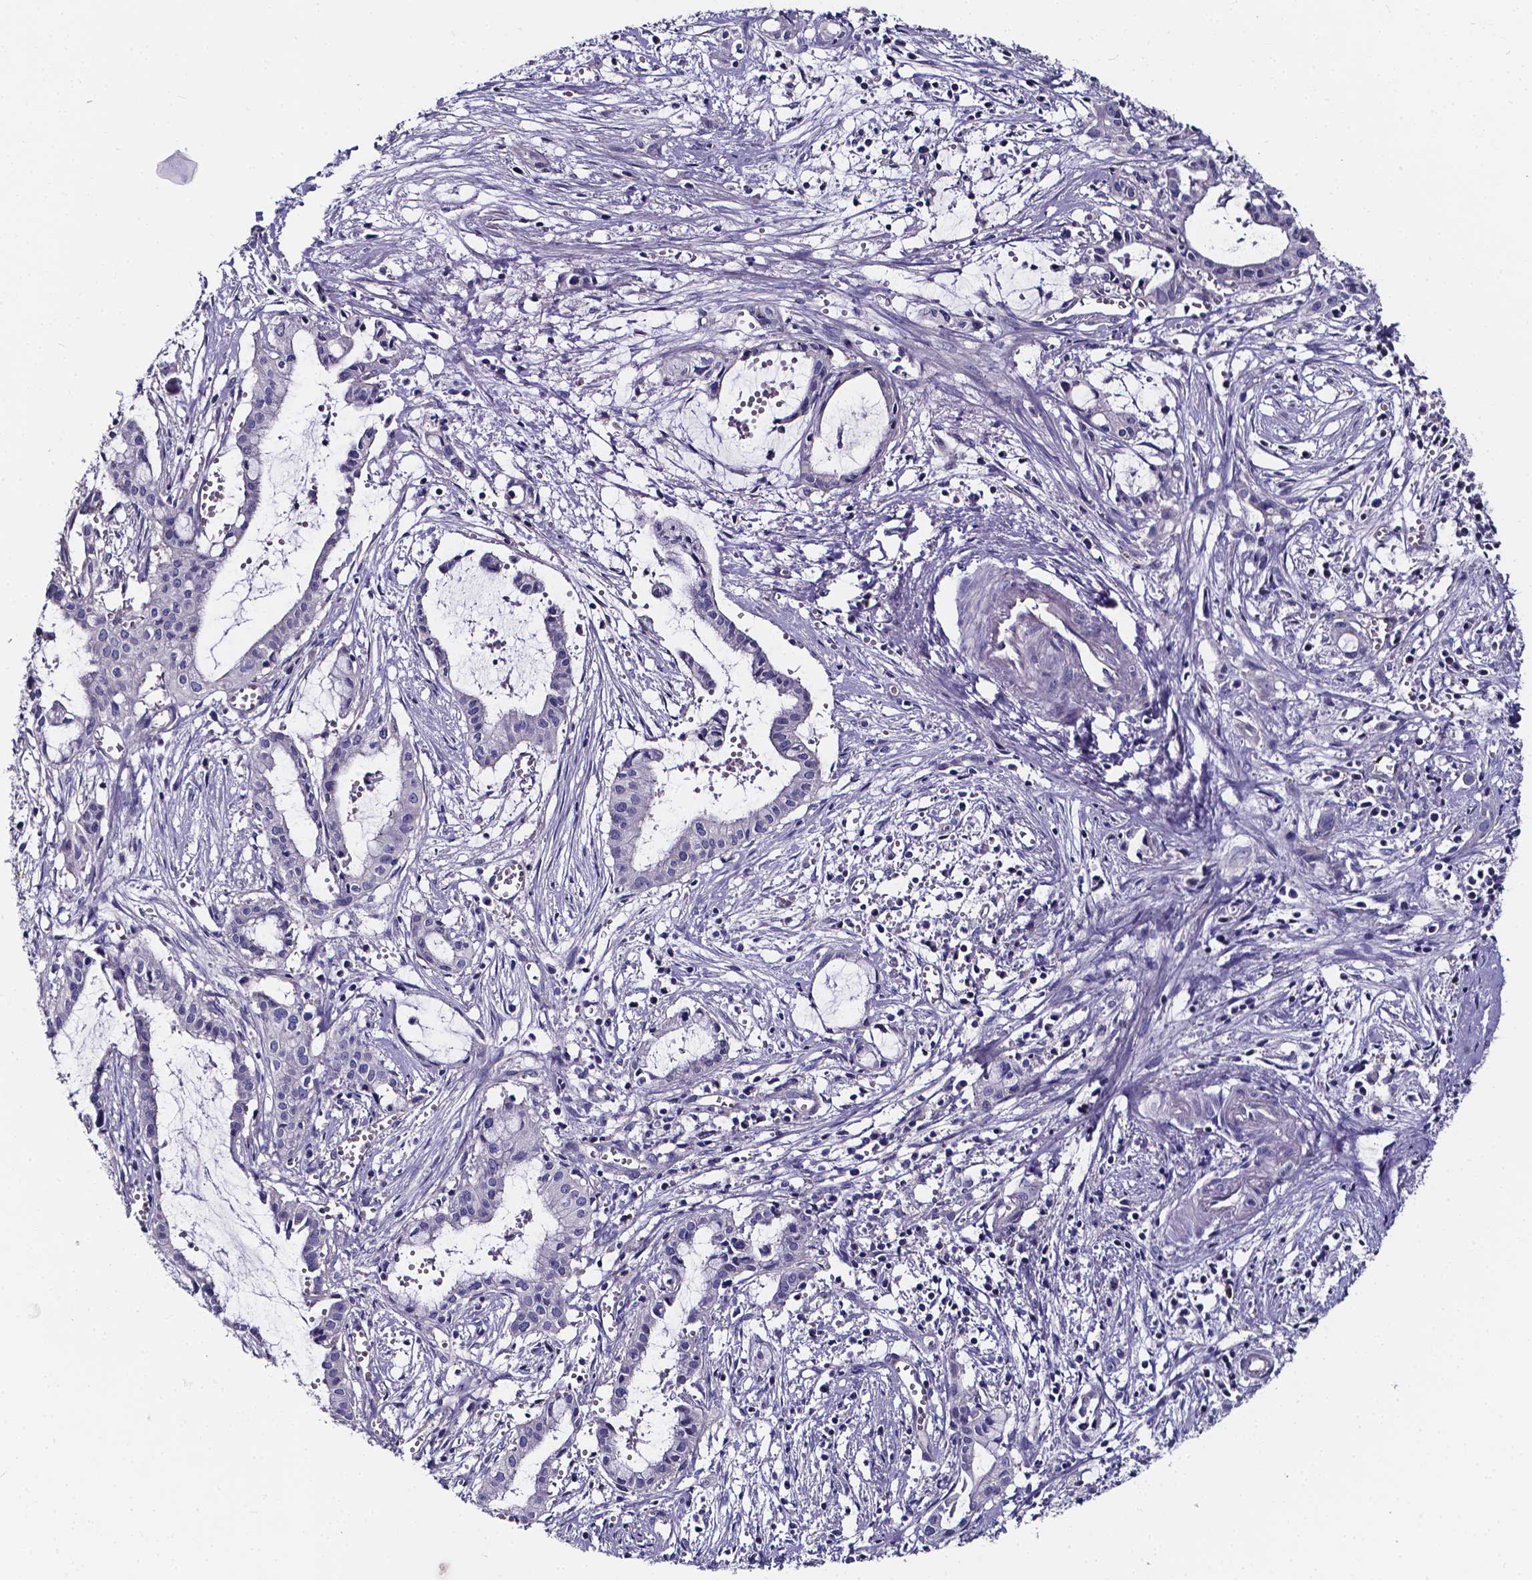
{"staining": {"intensity": "negative", "quantity": "none", "location": "none"}, "tissue": "pancreatic cancer", "cell_type": "Tumor cells", "image_type": "cancer", "snomed": [{"axis": "morphology", "description": "Adenocarcinoma, NOS"}, {"axis": "topography", "description": "Pancreas"}], "caption": "IHC image of neoplastic tissue: adenocarcinoma (pancreatic) stained with DAB demonstrates no significant protein positivity in tumor cells.", "gene": "CACNG8", "patient": {"sex": "male", "age": 48}}